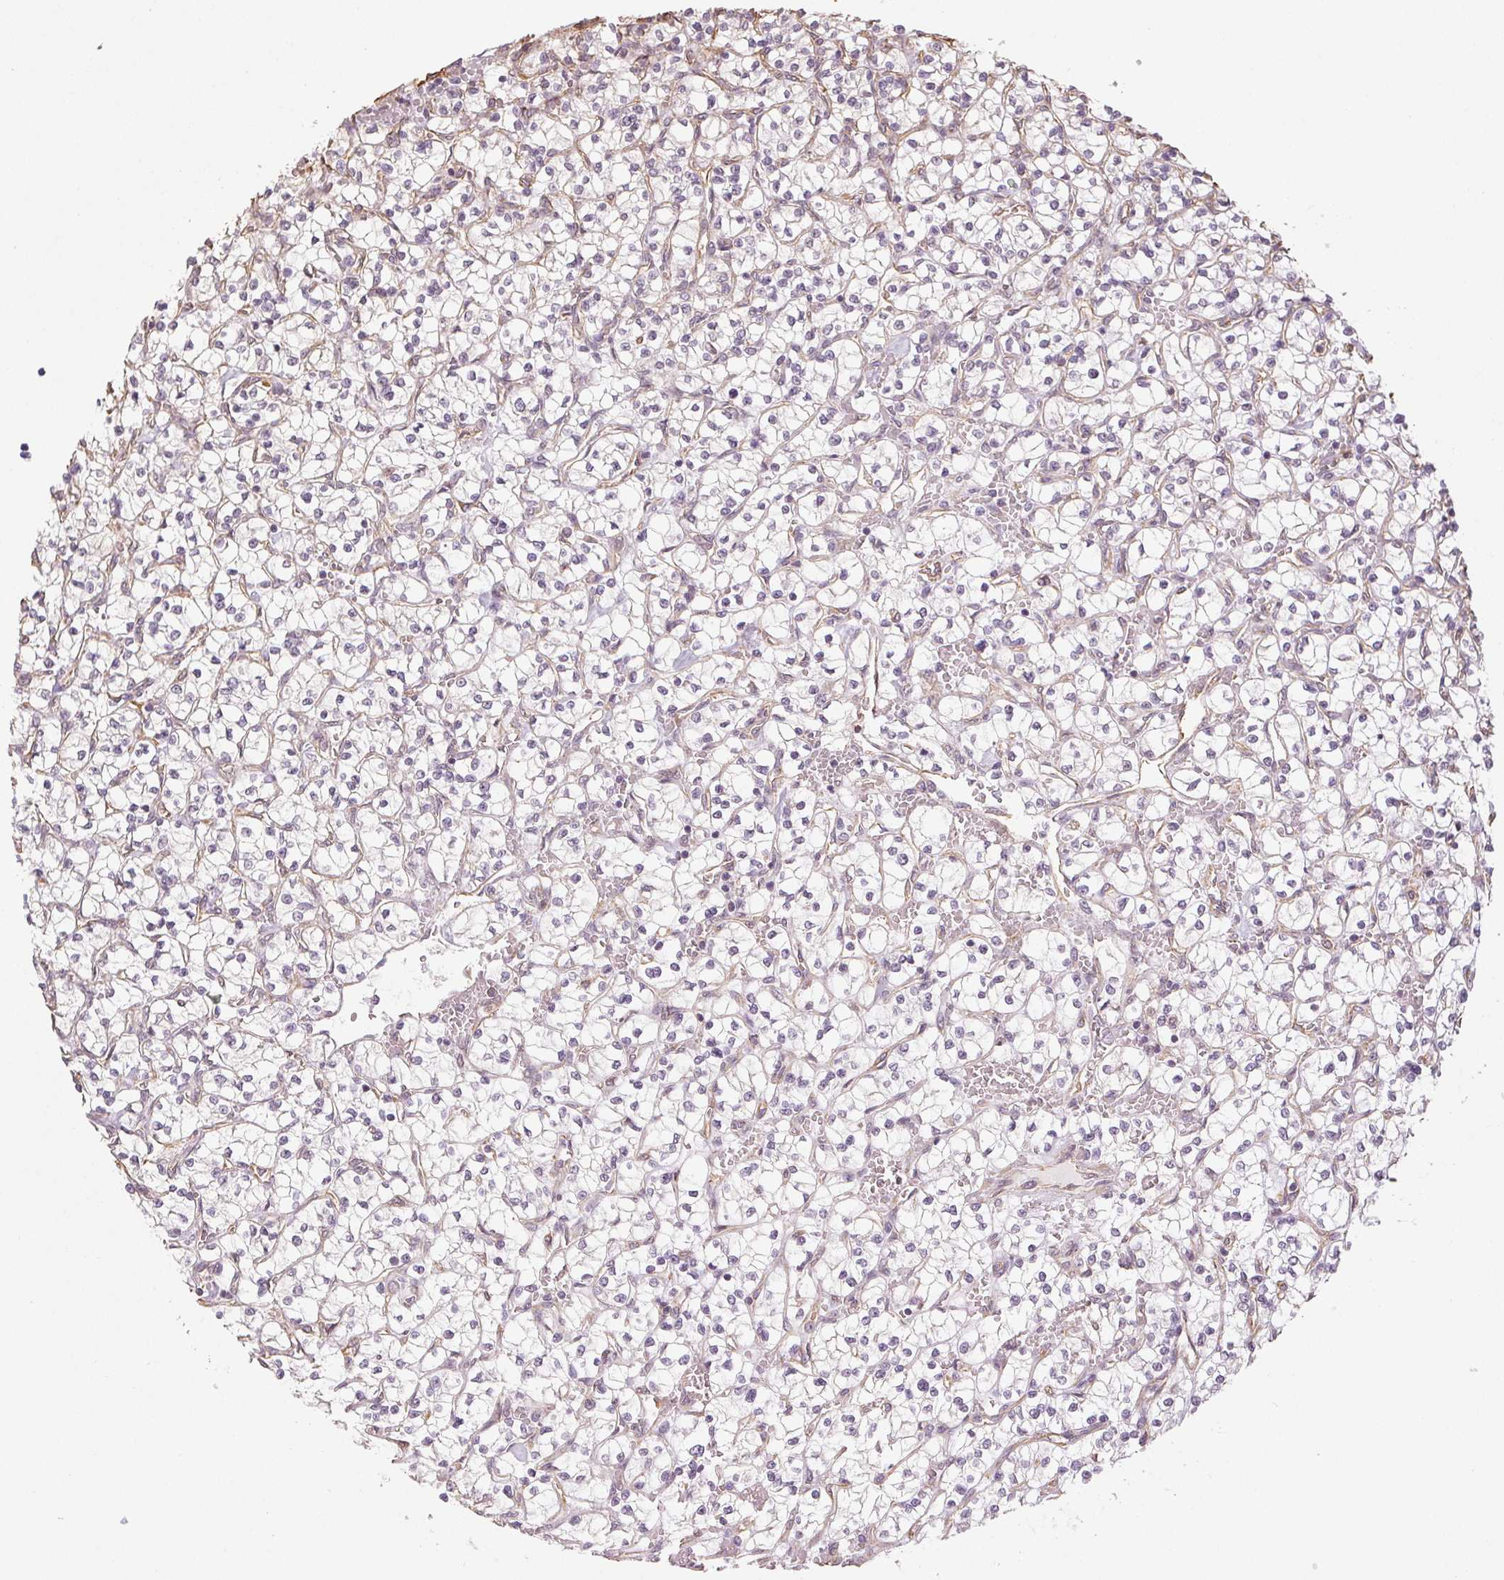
{"staining": {"intensity": "negative", "quantity": "none", "location": "none"}, "tissue": "renal cancer", "cell_type": "Tumor cells", "image_type": "cancer", "snomed": [{"axis": "morphology", "description": "Adenocarcinoma, NOS"}, {"axis": "topography", "description": "Kidney"}], "caption": "Image shows no protein staining in tumor cells of adenocarcinoma (renal) tissue.", "gene": "COL7A1", "patient": {"sex": "female", "age": 64}}